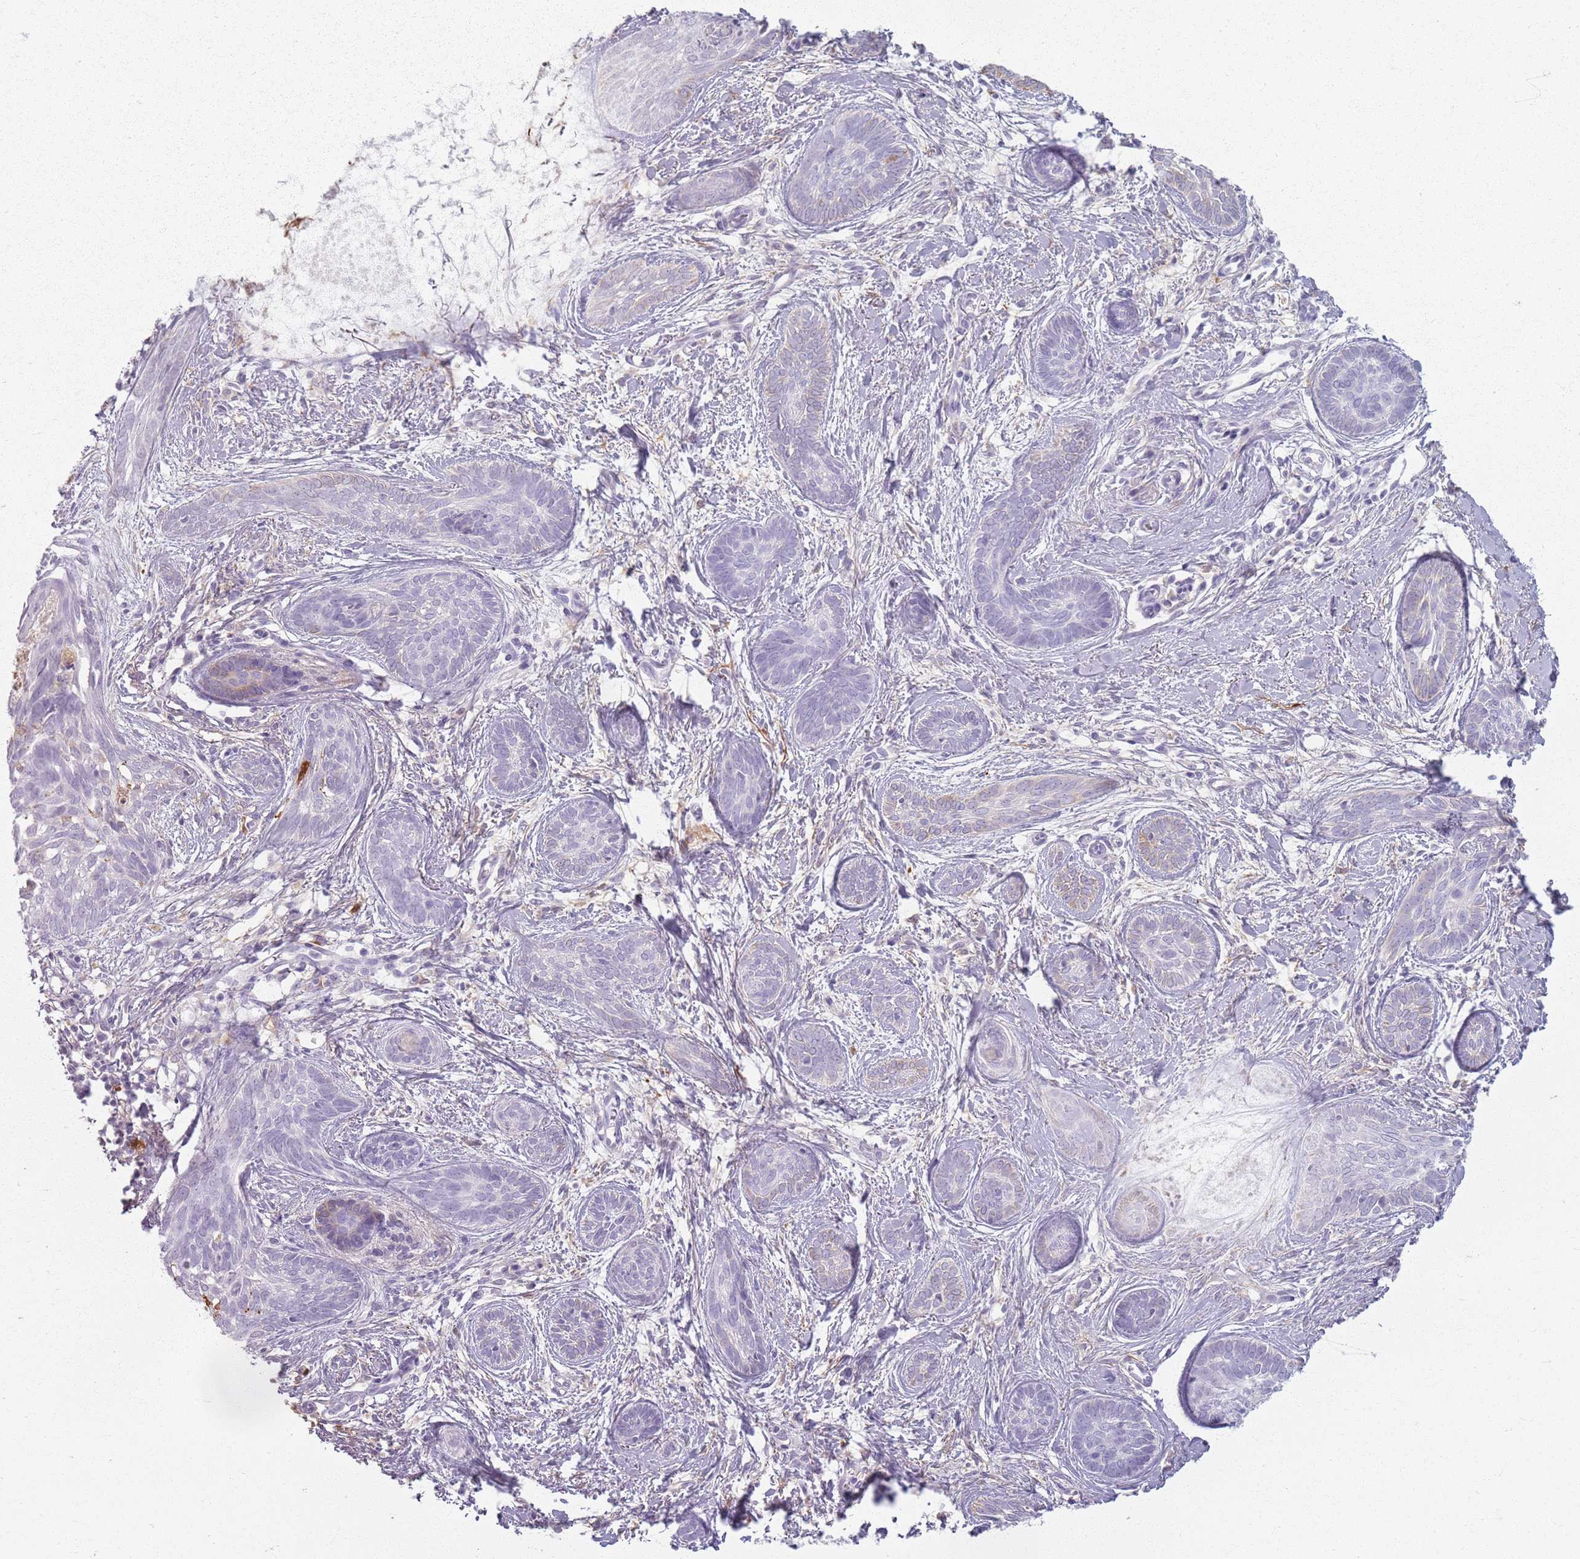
{"staining": {"intensity": "negative", "quantity": "none", "location": "none"}, "tissue": "skin cancer", "cell_type": "Tumor cells", "image_type": "cancer", "snomed": [{"axis": "morphology", "description": "Basal cell carcinoma"}, {"axis": "topography", "description": "Skin"}], "caption": "IHC histopathology image of neoplastic tissue: human skin cancer (basal cell carcinoma) stained with DAB reveals no significant protein positivity in tumor cells.", "gene": "GDPGP1", "patient": {"sex": "female", "age": 81}}